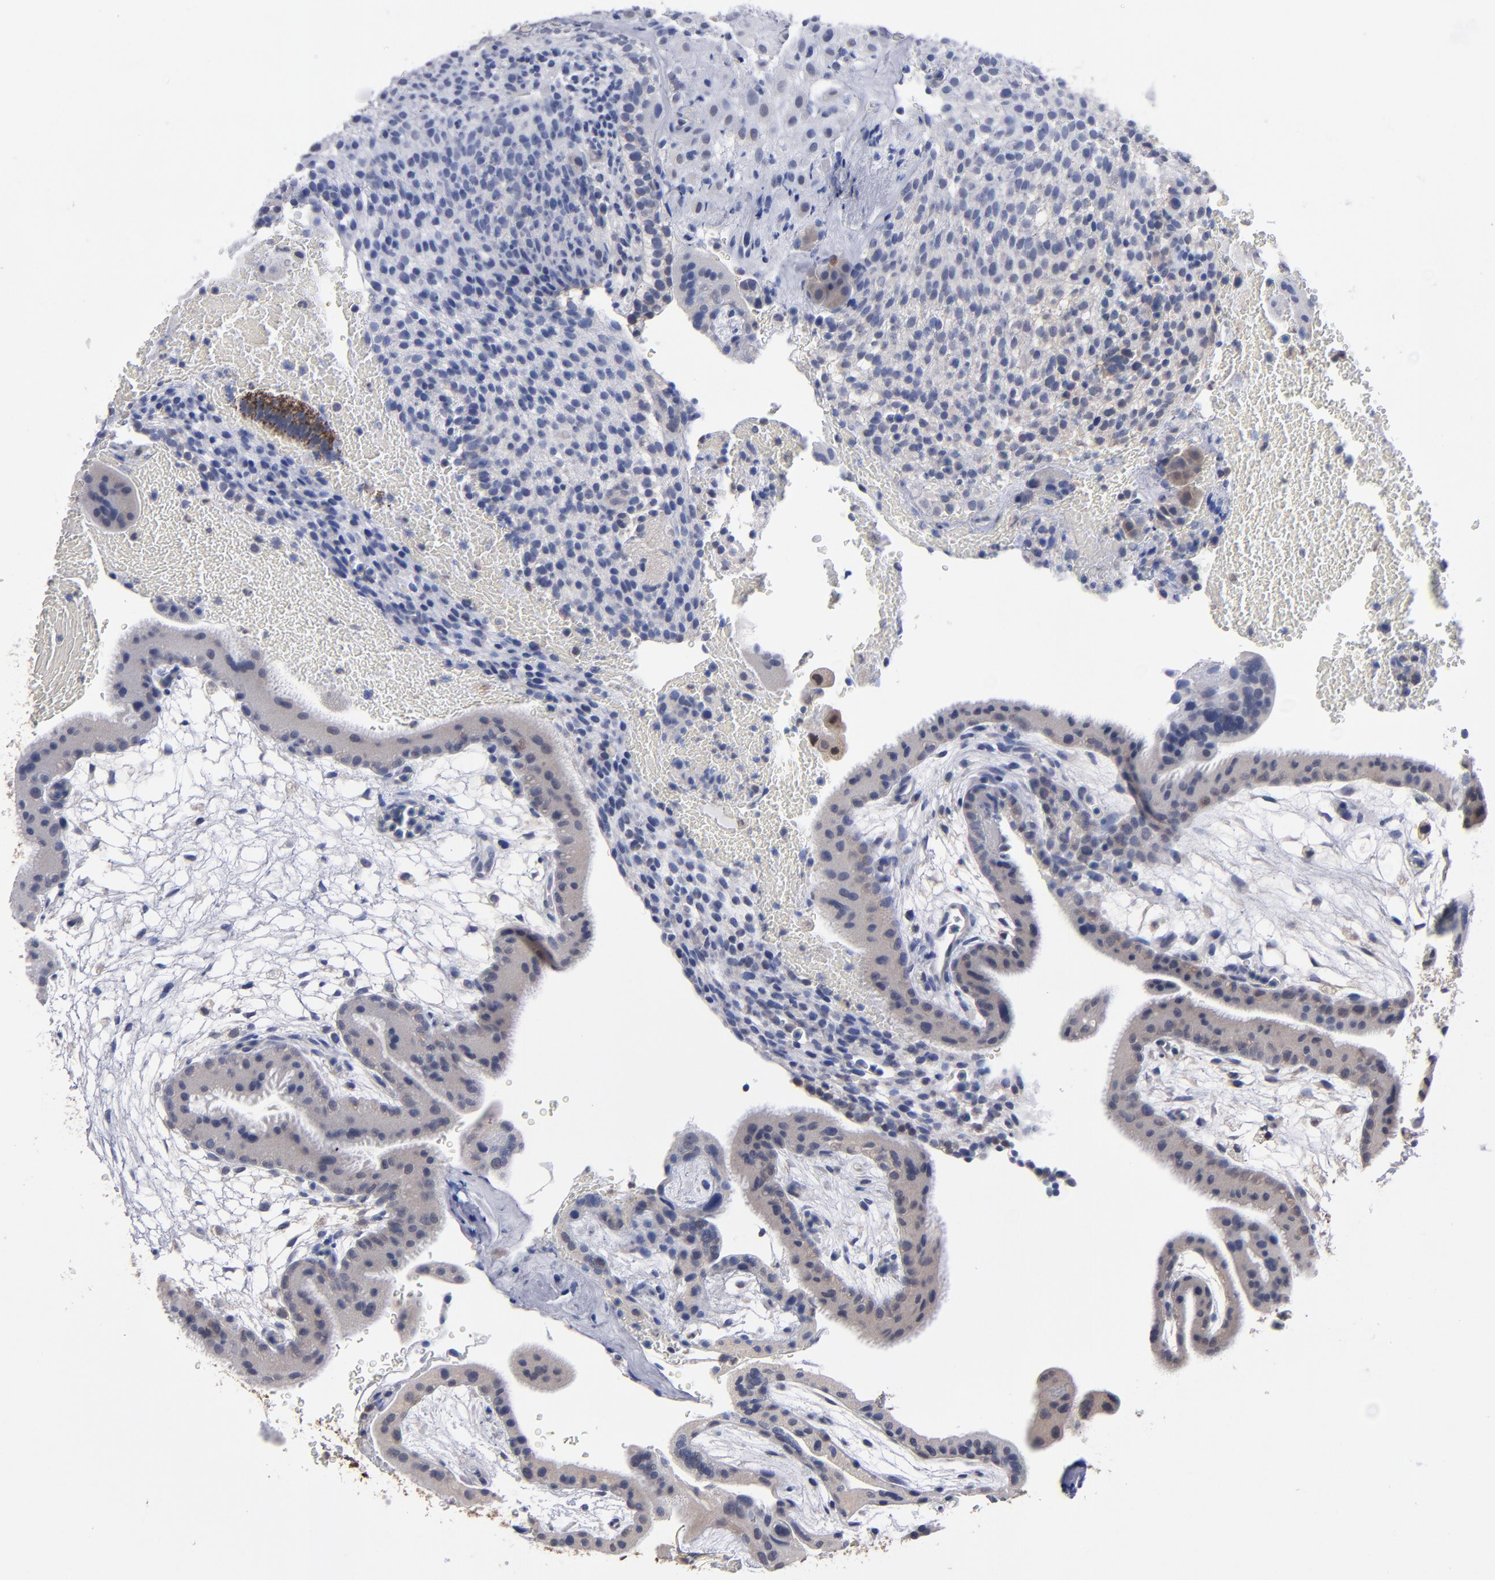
{"staining": {"intensity": "negative", "quantity": "none", "location": "none"}, "tissue": "placenta", "cell_type": "Decidual cells", "image_type": "normal", "snomed": [{"axis": "morphology", "description": "Normal tissue, NOS"}, {"axis": "topography", "description": "Placenta"}], "caption": "Decidual cells show no significant staining in unremarkable placenta. (Stains: DAB immunohistochemistry (IHC) with hematoxylin counter stain, Microscopy: brightfield microscopy at high magnification).", "gene": "ALG13", "patient": {"sex": "female", "age": 19}}